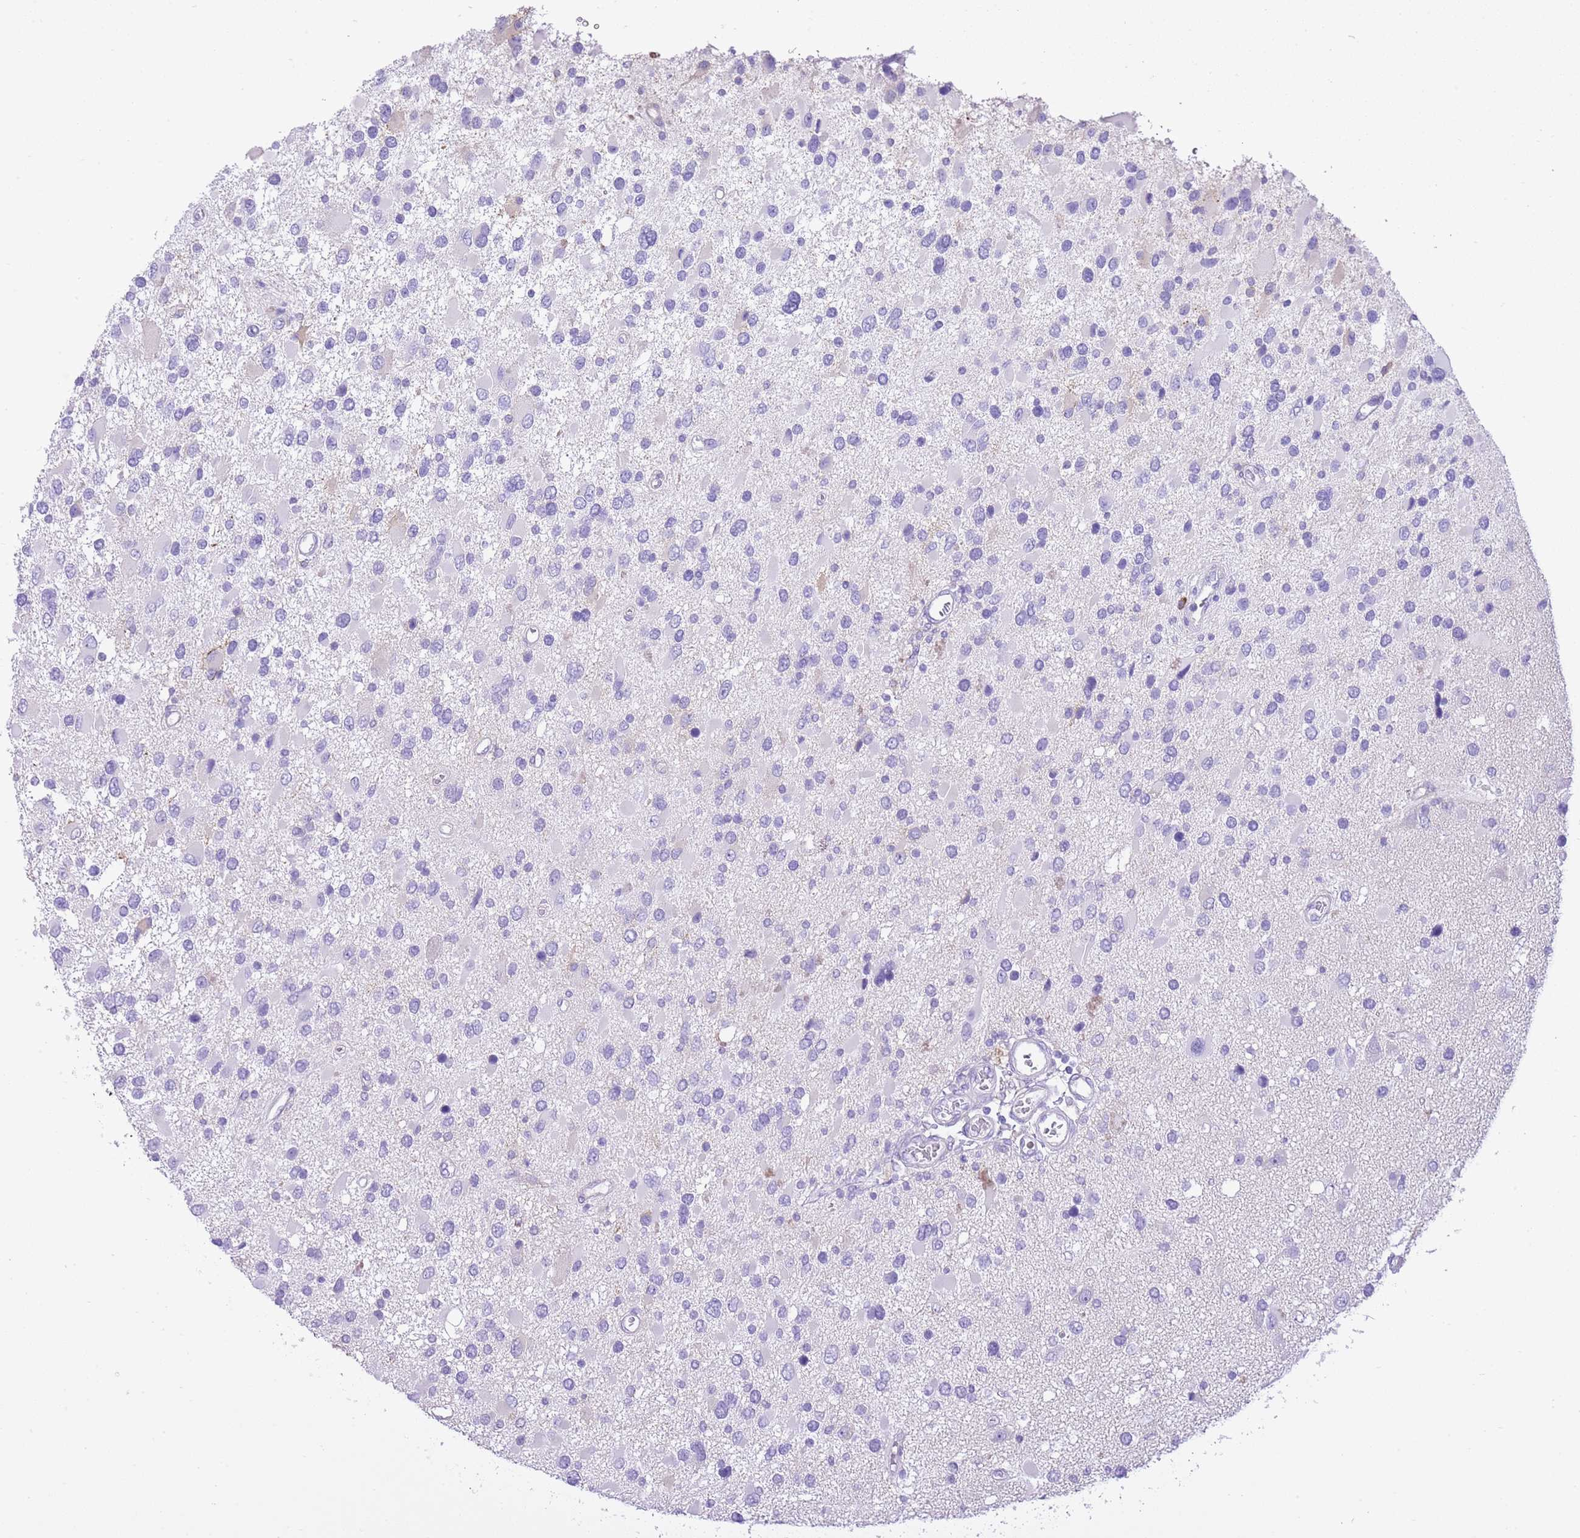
{"staining": {"intensity": "negative", "quantity": "none", "location": "none"}, "tissue": "glioma", "cell_type": "Tumor cells", "image_type": "cancer", "snomed": [{"axis": "morphology", "description": "Glioma, malignant, High grade"}, {"axis": "topography", "description": "Brain"}], "caption": "Immunohistochemistry (IHC) photomicrograph of human malignant high-grade glioma stained for a protein (brown), which displays no expression in tumor cells.", "gene": "AAR2", "patient": {"sex": "male", "age": 53}}